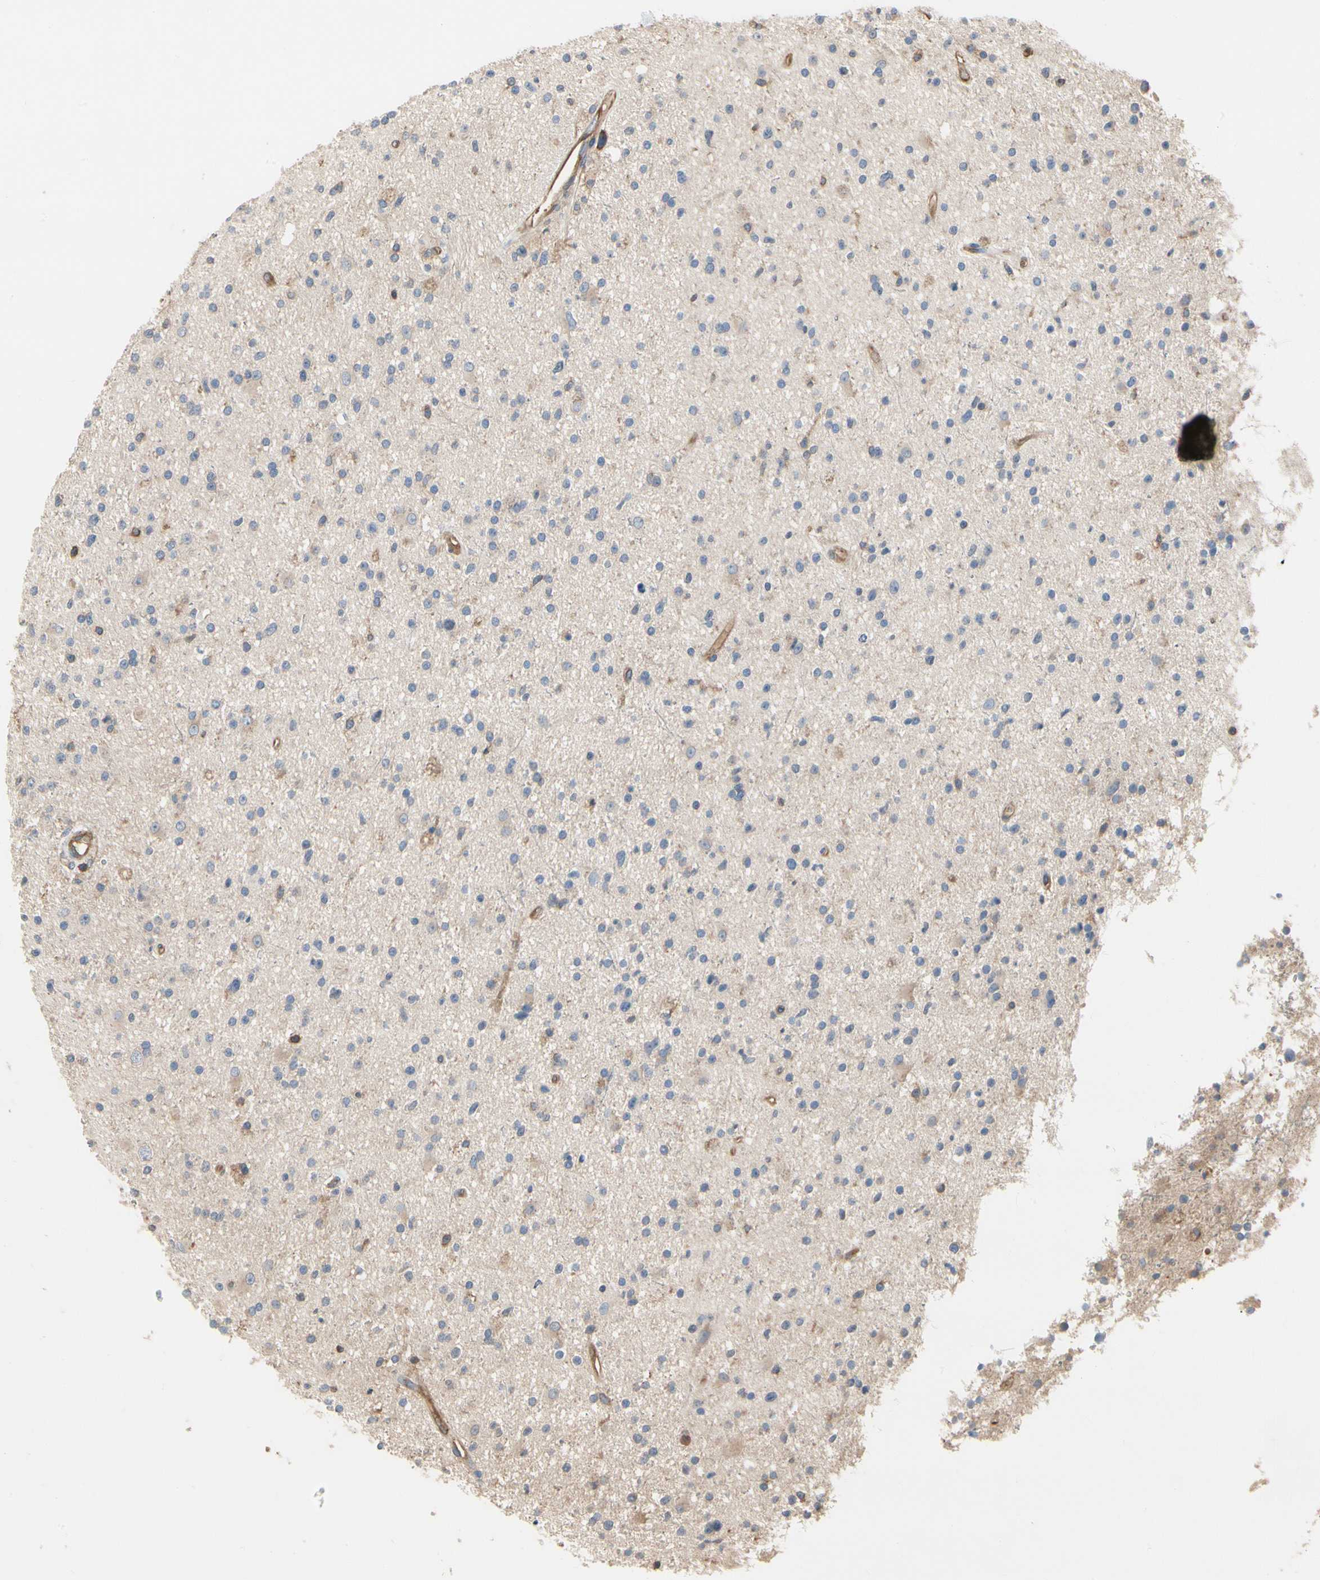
{"staining": {"intensity": "moderate", "quantity": "<25%", "location": "cytoplasmic/membranous"}, "tissue": "glioma", "cell_type": "Tumor cells", "image_type": "cancer", "snomed": [{"axis": "morphology", "description": "Glioma, malignant, High grade"}, {"axis": "topography", "description": "Brain"}], "caption": "IHC staining of glioma, which shows low levels of moderate cytoplasmic/membranous positivity in approximately <25% of tumor cells indicating moderate cytoplasmic/membranous protein staining. The staining was performed using DAB (3,3'-diaminobenzidine) (brown) for protein detection and nuclei were counterstained in hematoxylin (blue).", "gene": "PDZK1", "patient": {"sex": "male", "age": 33}}